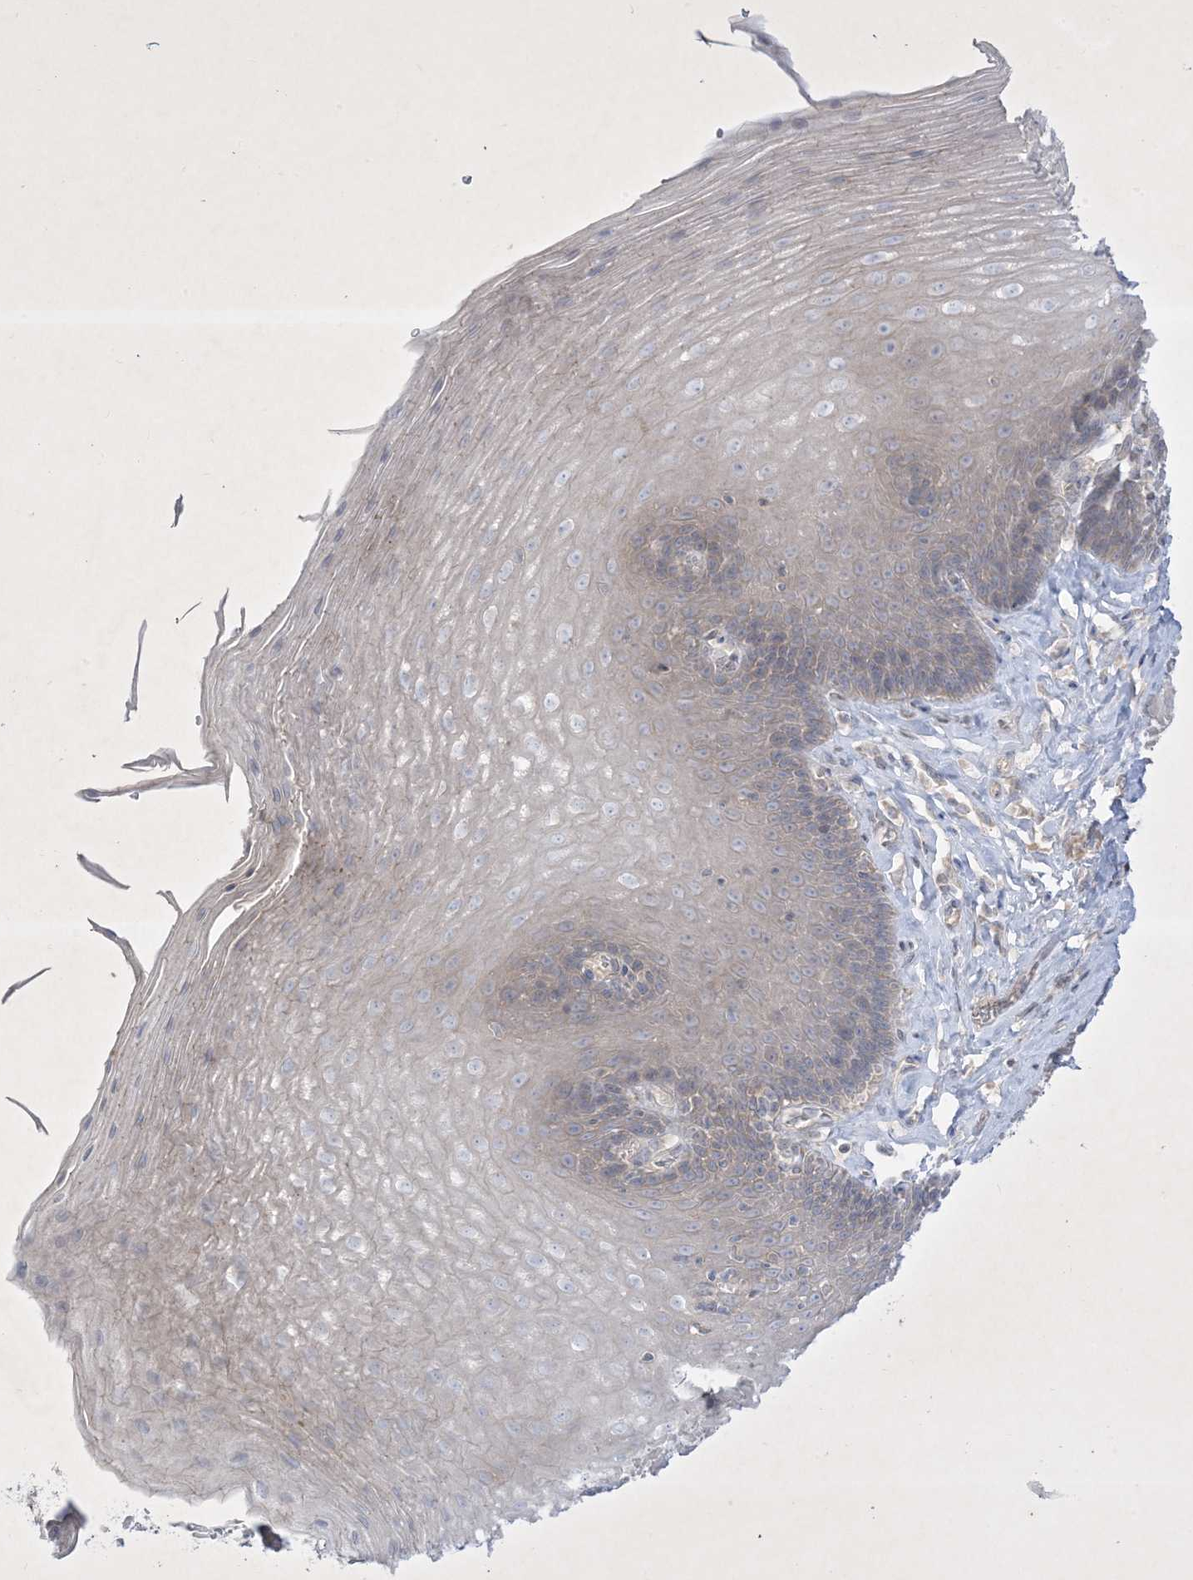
{"staining": {"intensity": "negative", "quantity": "none", "location": "none"}, "tissue": "esophagus", "cell_type": "Squamous epithelial cells", "image_type": "normal", "snomed": [{"axis": "morphology", "description": "Normal tissue, NOS"}, {"axis": "topography", "description": "Esophagus"}], "caption": "Immunohistochemistry image of unremarkable esophagus stained for a protein (brown), which exhibits no staining in squamous epithelial cells. (DAB immunohistochemistry, high magnification).", "gene": "PLEKHA3", "patient": {"sex": "female", "age": 66}}